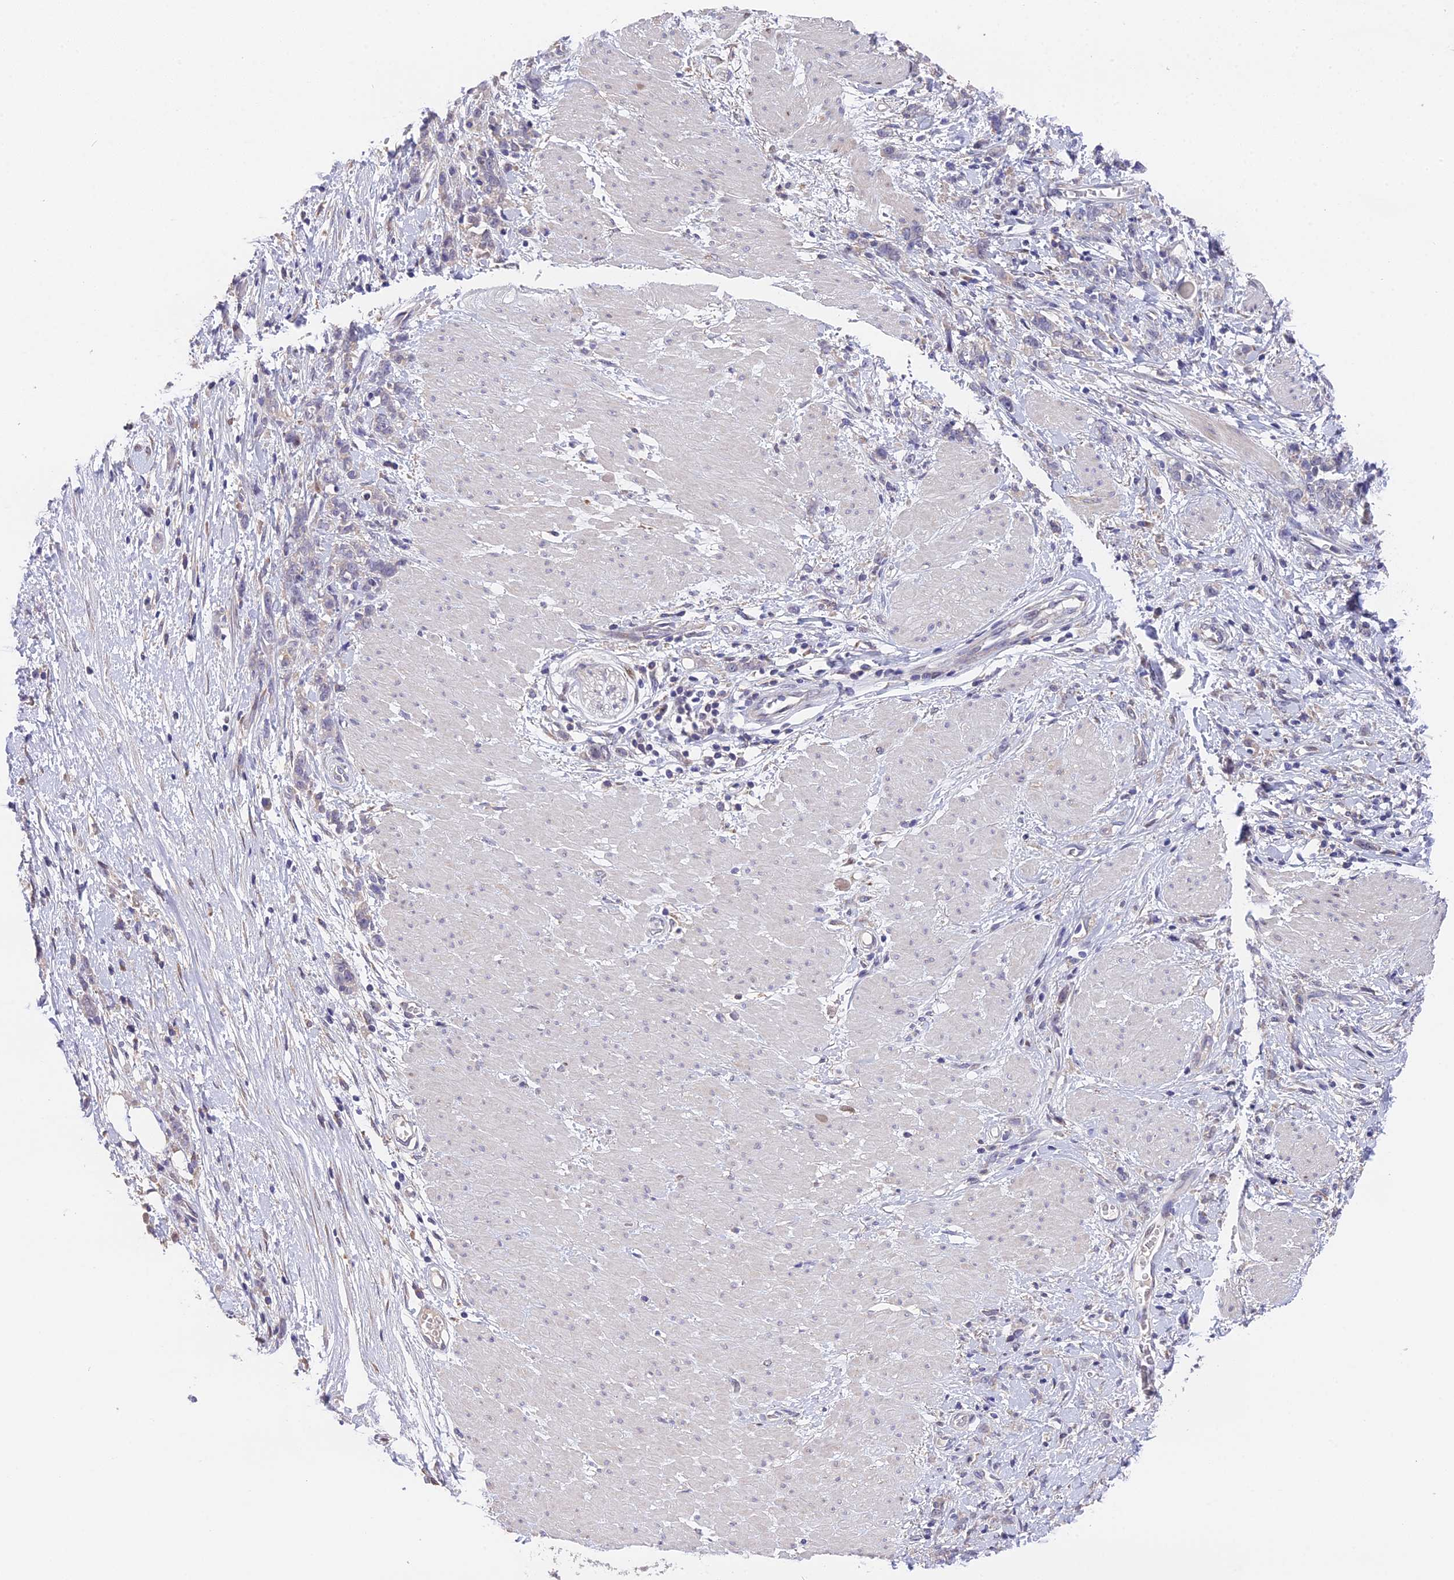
{"staining": {"intensity": "negative", "quantity": "none", "location": "none"}, "tissue": "stomach cancer", "cell_type": "Tumor cells", "image_type": "cancer", "snomed": [{"axis": "morphology", "description": "Adenocarcinoma, NOS"}, {"axis": "topography", "description": "Stomach"}], "caption": "Tumor cells are negative for protein expression in human stomach cancer.", "gene": "PUS10", "patient": {"sex": "female", "age": 76}}